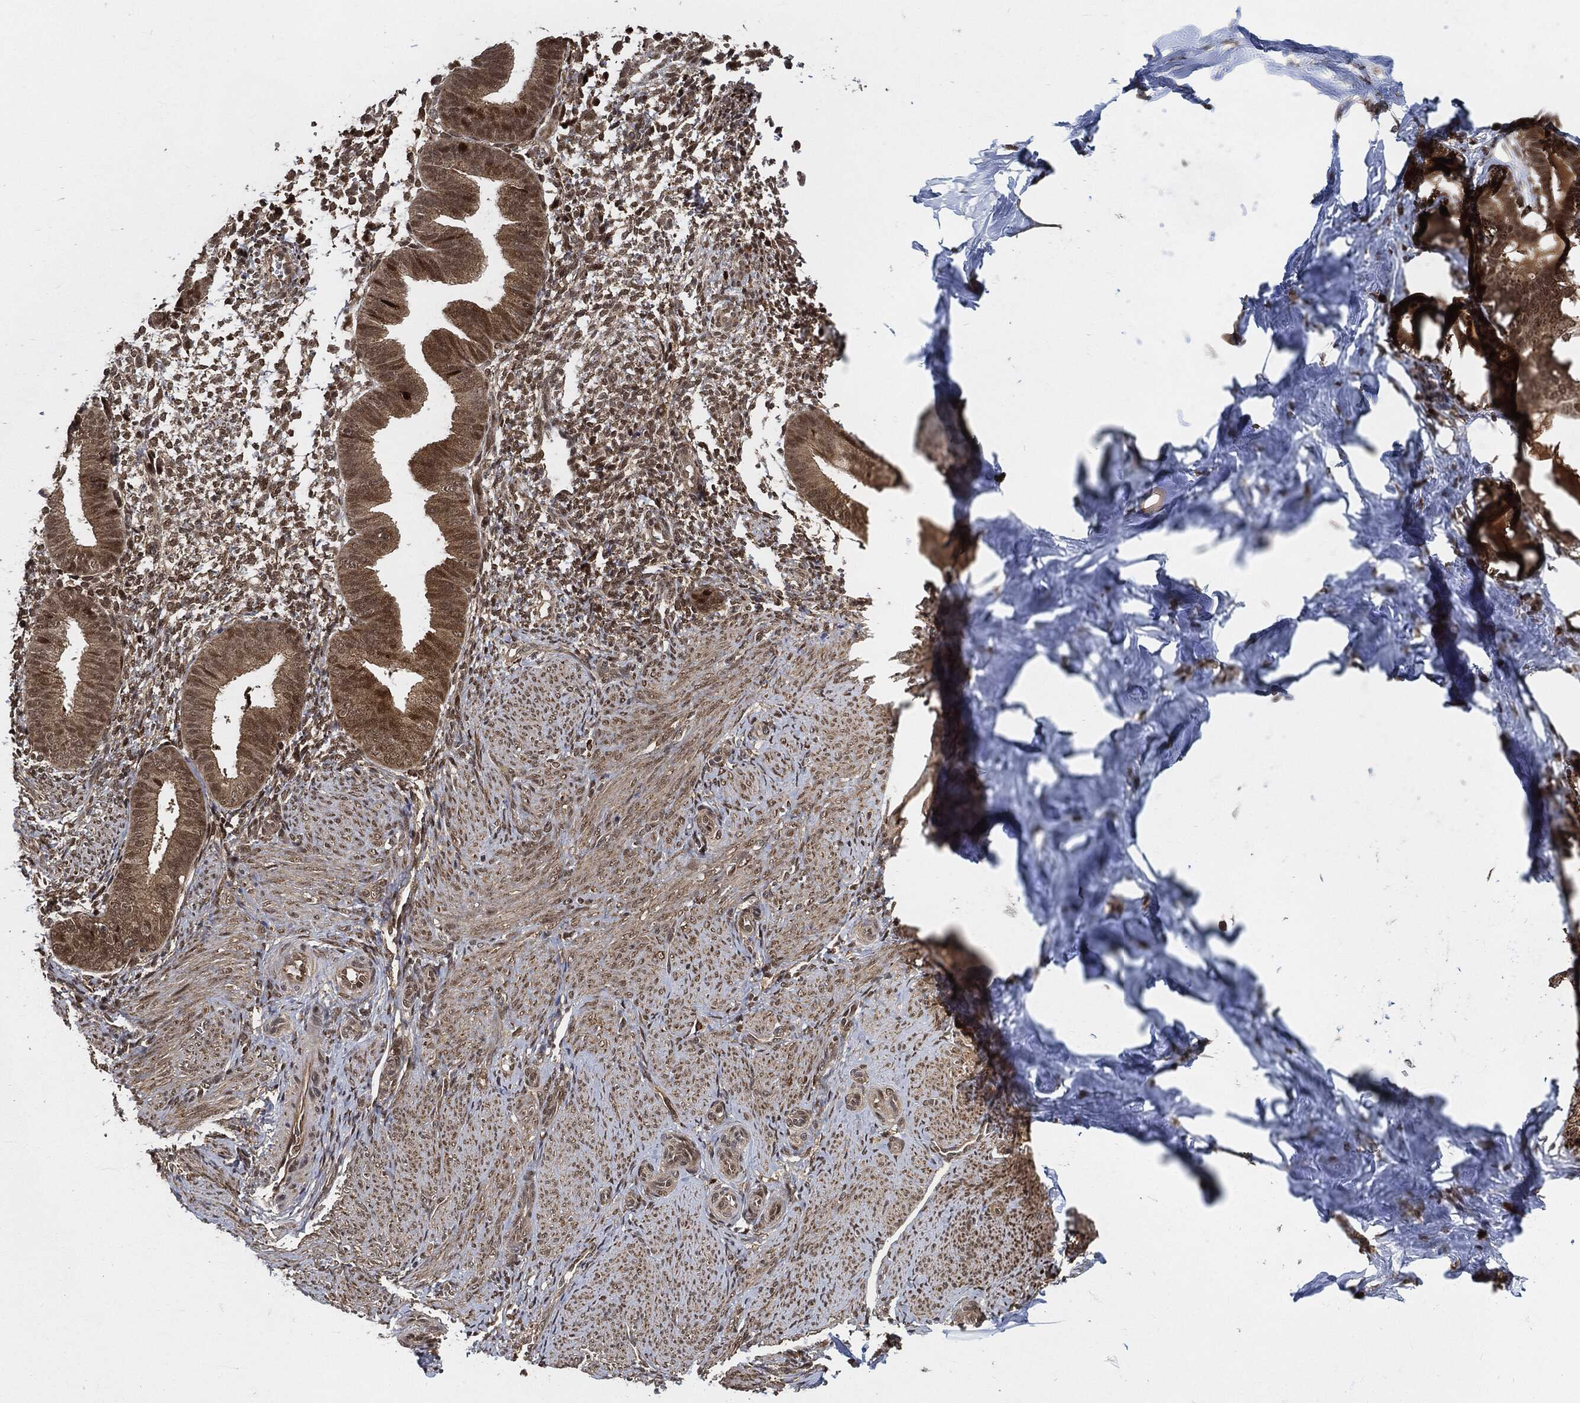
{"staining": {"intensity": "moderate", "quantity": ">75%", "location": "cytoplasmic/membranous,nuclear"}, "tissue": "endometrium", "cell_type": "Cells in endometrial stroma", "image_type": "normal", "snomed": [{"axis": "morphology", "description": "Normal tissue, NOS"}, {"axis": "topography", "description": "Endometrium"}], "caption": "High-magnification brightfield microscopy of unremarkable endometrium stained with DAB (3,3'-diaminobenzidine) (brown) and counterstained with hematoxylin (blue). cells in endometrial stroma exhibit moderate cytoplasmic/membranous,nuclear expression is seen in approximately>75% of cells. Nuclei are stained in blue.", "gene": "CUTA", "patient": {"sex": "female", "age": 47}}